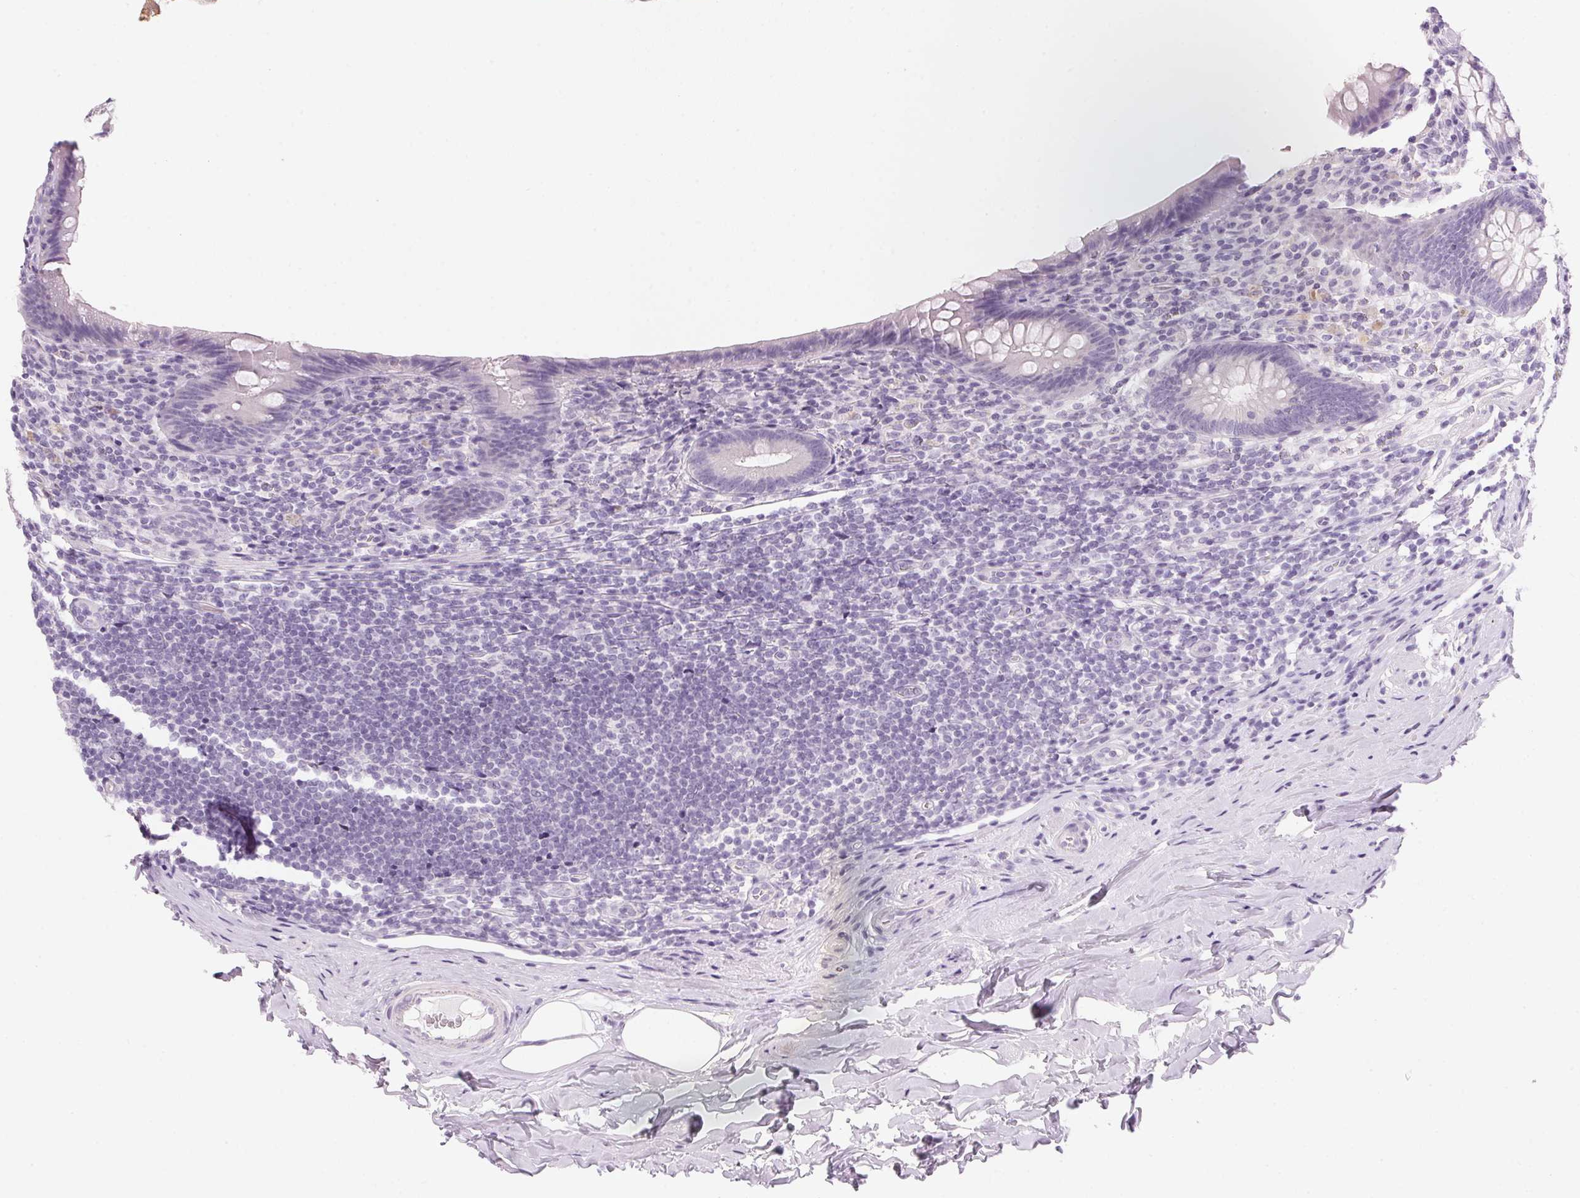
{"staining": {"intensity": "negative", "quantity": "none", "location": "none"}, "tissue": "appendix", "cell_type": "Glandular cells", "image_type": "normal", "snomed": [{"axis": "morphology", "description": "Normal tissue, NOS"}, {"axis": "topography", "description": "Appendix"}], "caption": "An IHC histopathology image of normal appendix is shown. There is no staining in glandular cells of appendix.", "gene": "IGFBP1", "patient": {"sex": "male", "age": 47}}